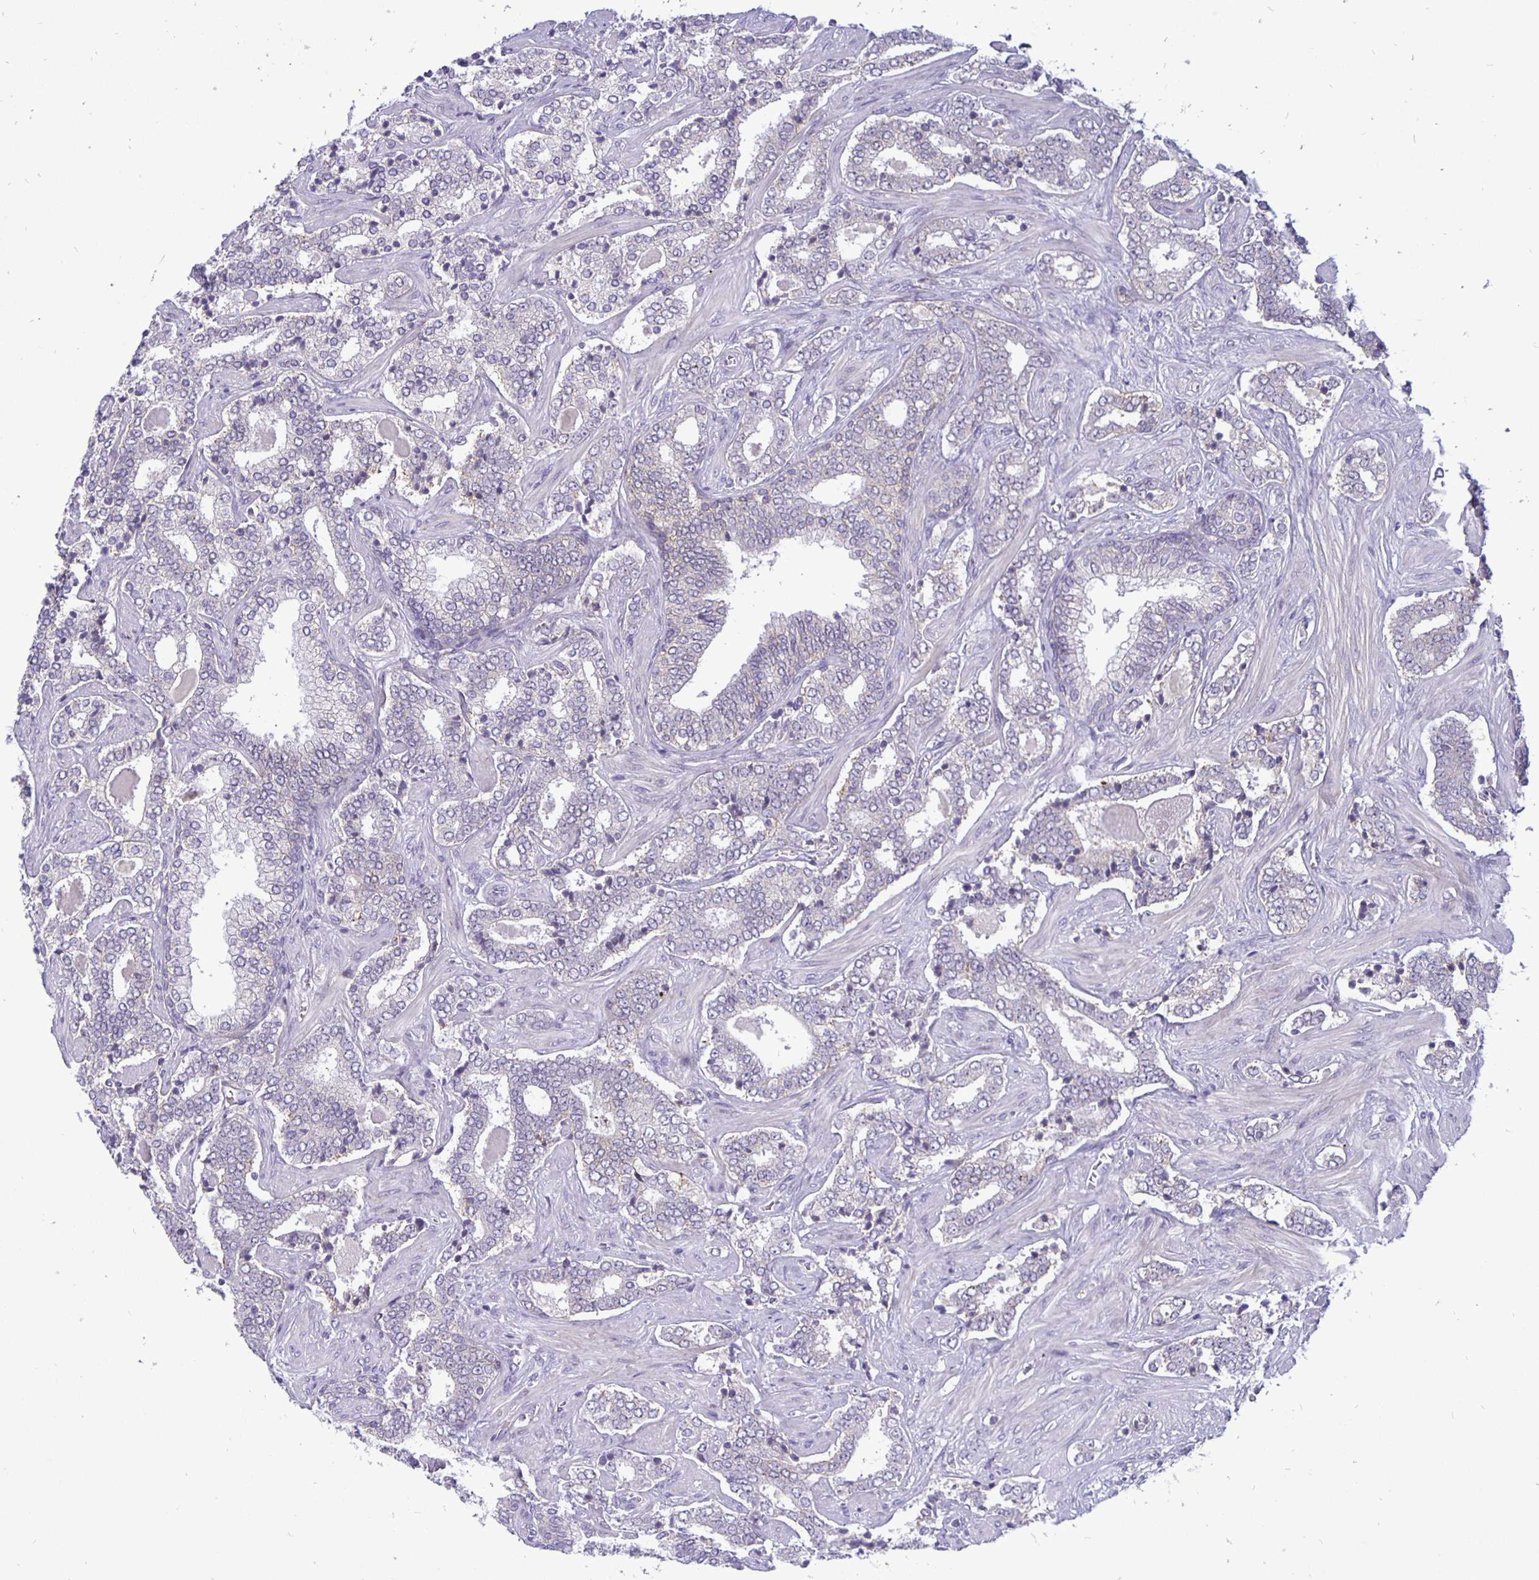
{"staining": {"intensity": "negative", "quantity": "none", "location": "none"}, "tissue": "prostate cancer", "cell_type": "Tumor cells", "image_type": "cancer", "snomed": [{"axis": "morphology", "description": "Adenocarcinoma, High grade"}, {"axis": "topography", "description": "Prostate"}], "caption": "High magnification brightfield microscopy of prostate cancer (high-grade adenocarcinoma) stained with DAB (brown) and counterstained with hematoxylin (blue): tumor cells show no significant positivity.", "gene": "ERBB2", "patient": {"sex": "male", "age": 60}}